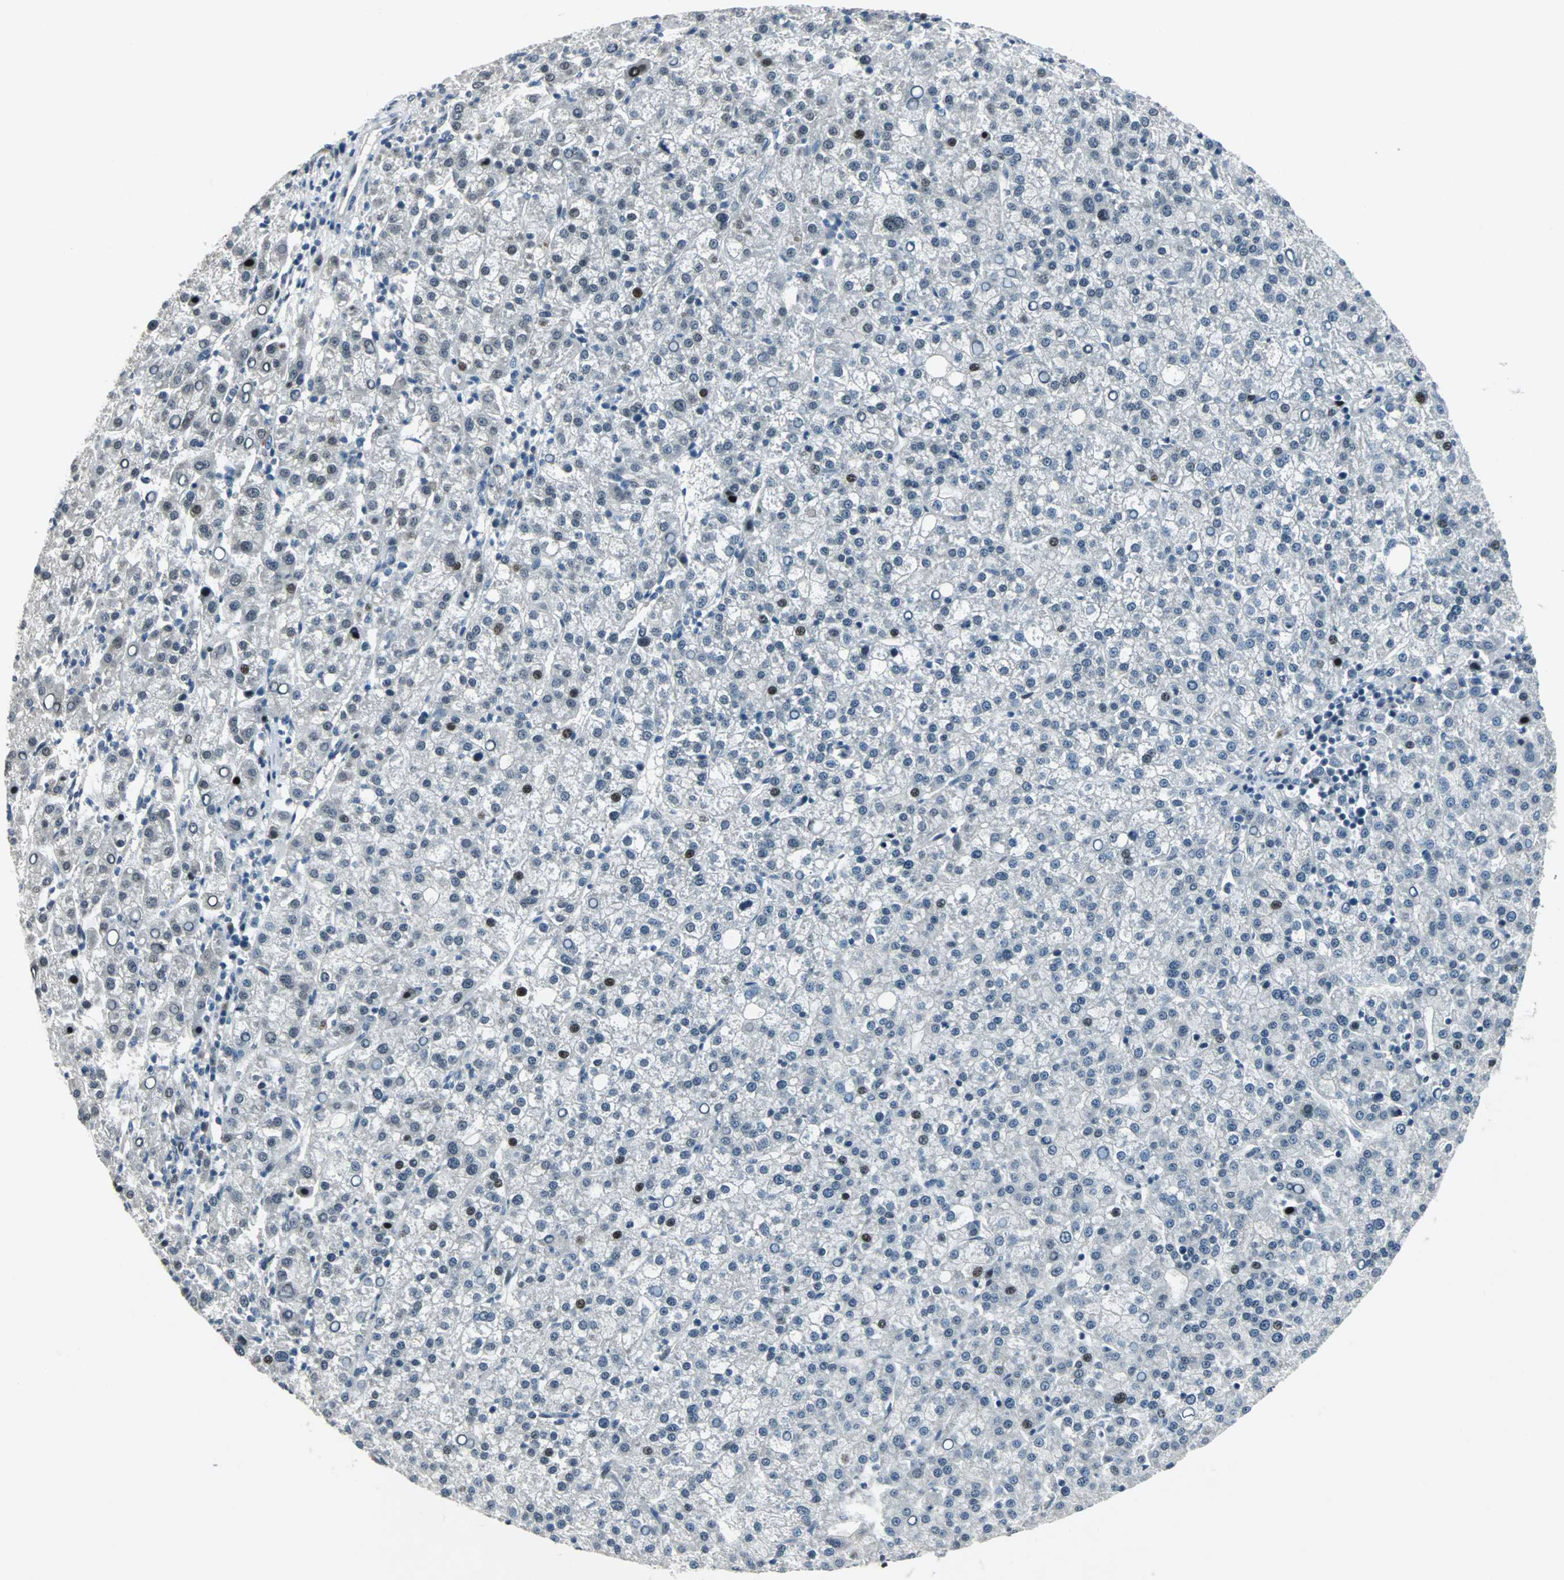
{"staining": {"intensity": "strong", "quantity": "25%-75%", "location": "nuclear"}, "tissue": "liver cancer", "cell_type": "Tumor cells", "image_type": "cancer", "snomed": [{"axis": "morphology", "description": "Carcinoma, Hepatocellular, NOS"}, {"axis": "topography", "description": "Liver"}], "caption": "Protein expression analysis of human liver hepatocellular carcinoma reveals strong nuclear staining in approximately 25%-75% of tumor cells.", "gene": "AJUBA", "patient": {"sex": "female", "age": 58}}